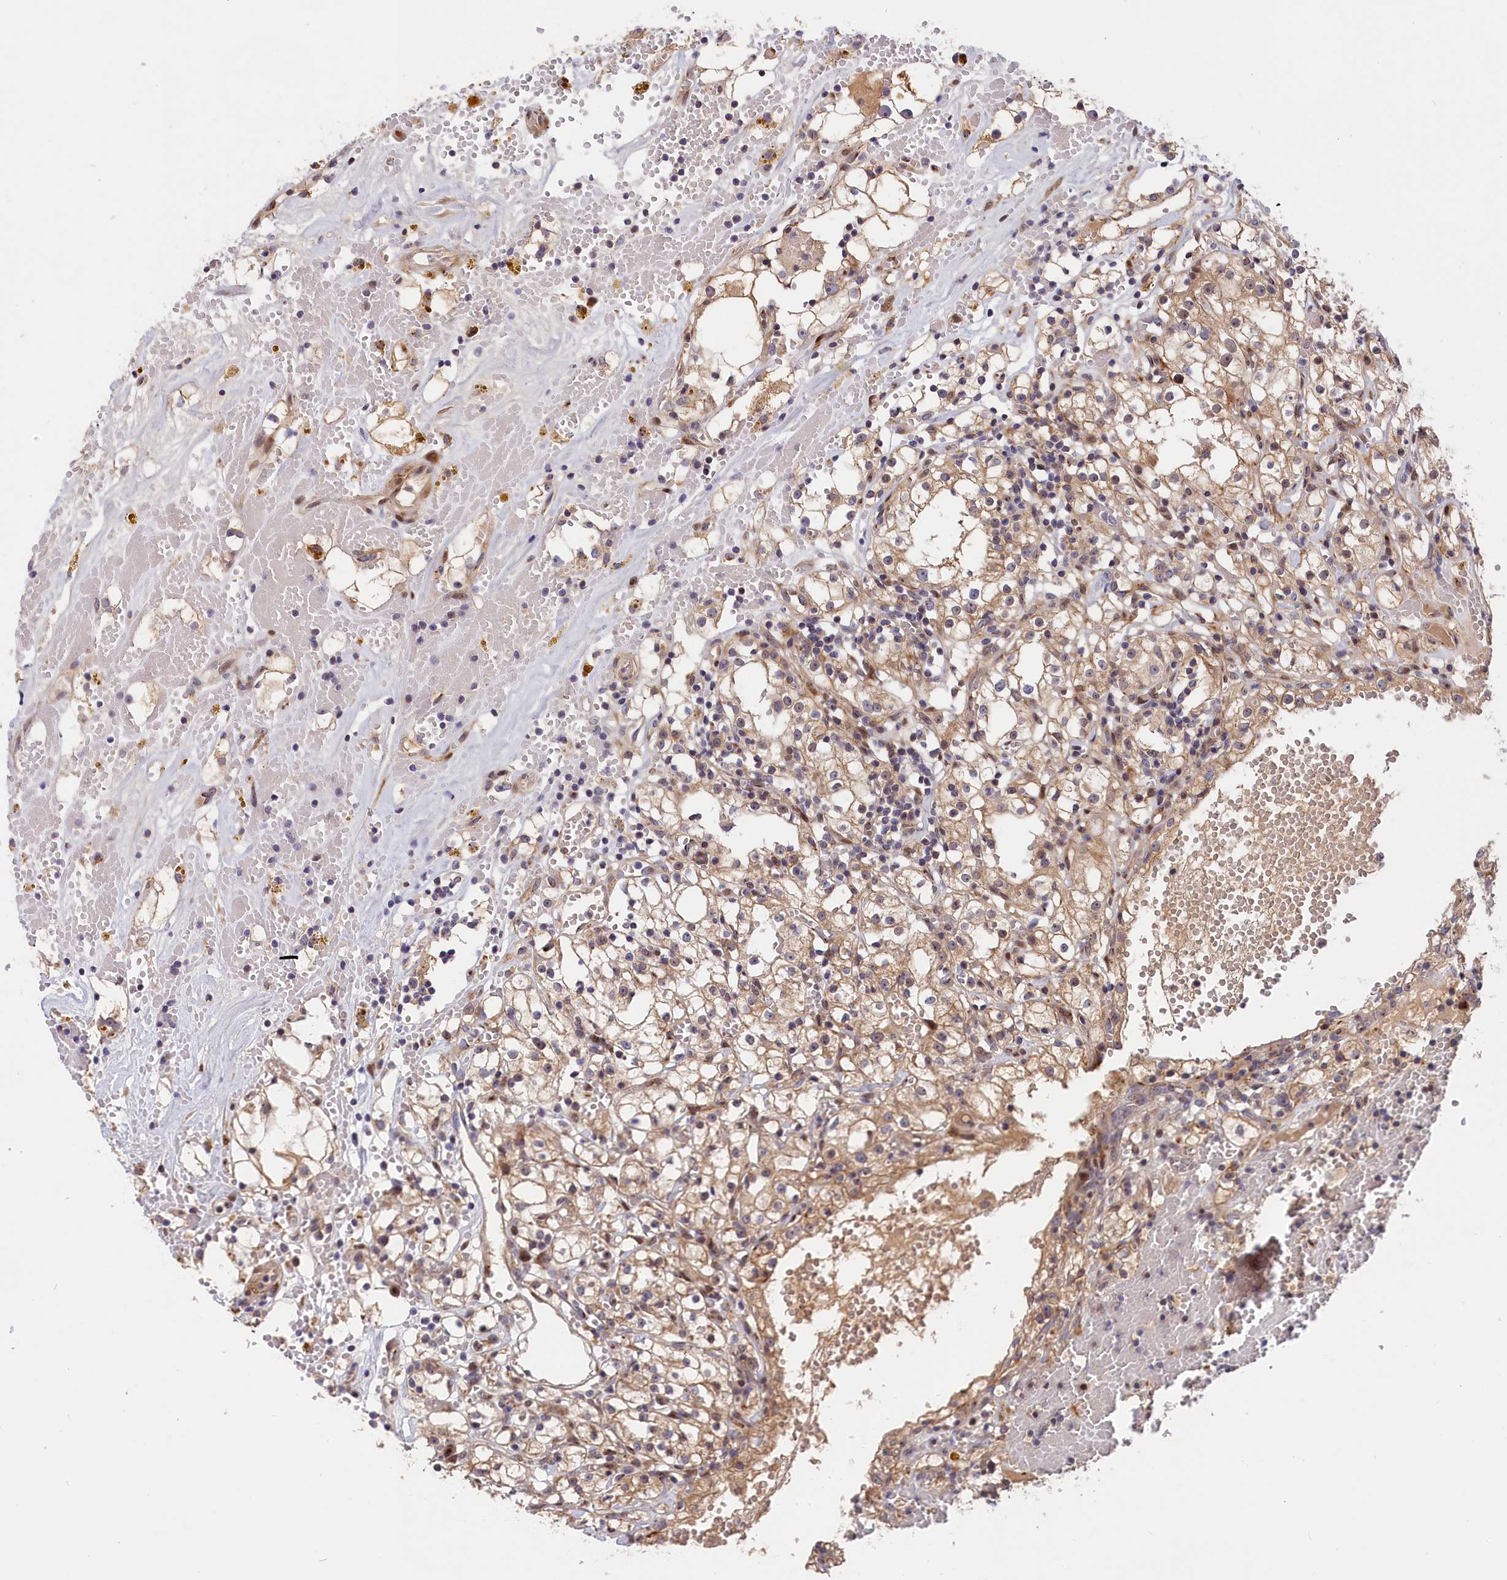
{"staining": {"intensity": "weak", "quantity": "25%-75%", "location": "cytoplasmic/membranous"}, "tissue": "renal cancer", "cell_type": "Tumor cells", "image_type": "cancer", "snomed": [{"axis": "morphology", "description": "Adenocarcinoma, NOS"}, {"axis": "topography", "description": "Kidney"}], "caption": "Immunohistochemistry (IHC) image of neoplastic tissue: human renal cancer (adenocarcinoma) stained using immunohistochemistry exhibits low levels of weak protein expression localized specifically in the cytoplasmic/membranous of tumor cells, appearing as a cytoplasmic/membranous brown color.", "gene": "CHST12", "patient": {"sex": "male", "age": 56}}